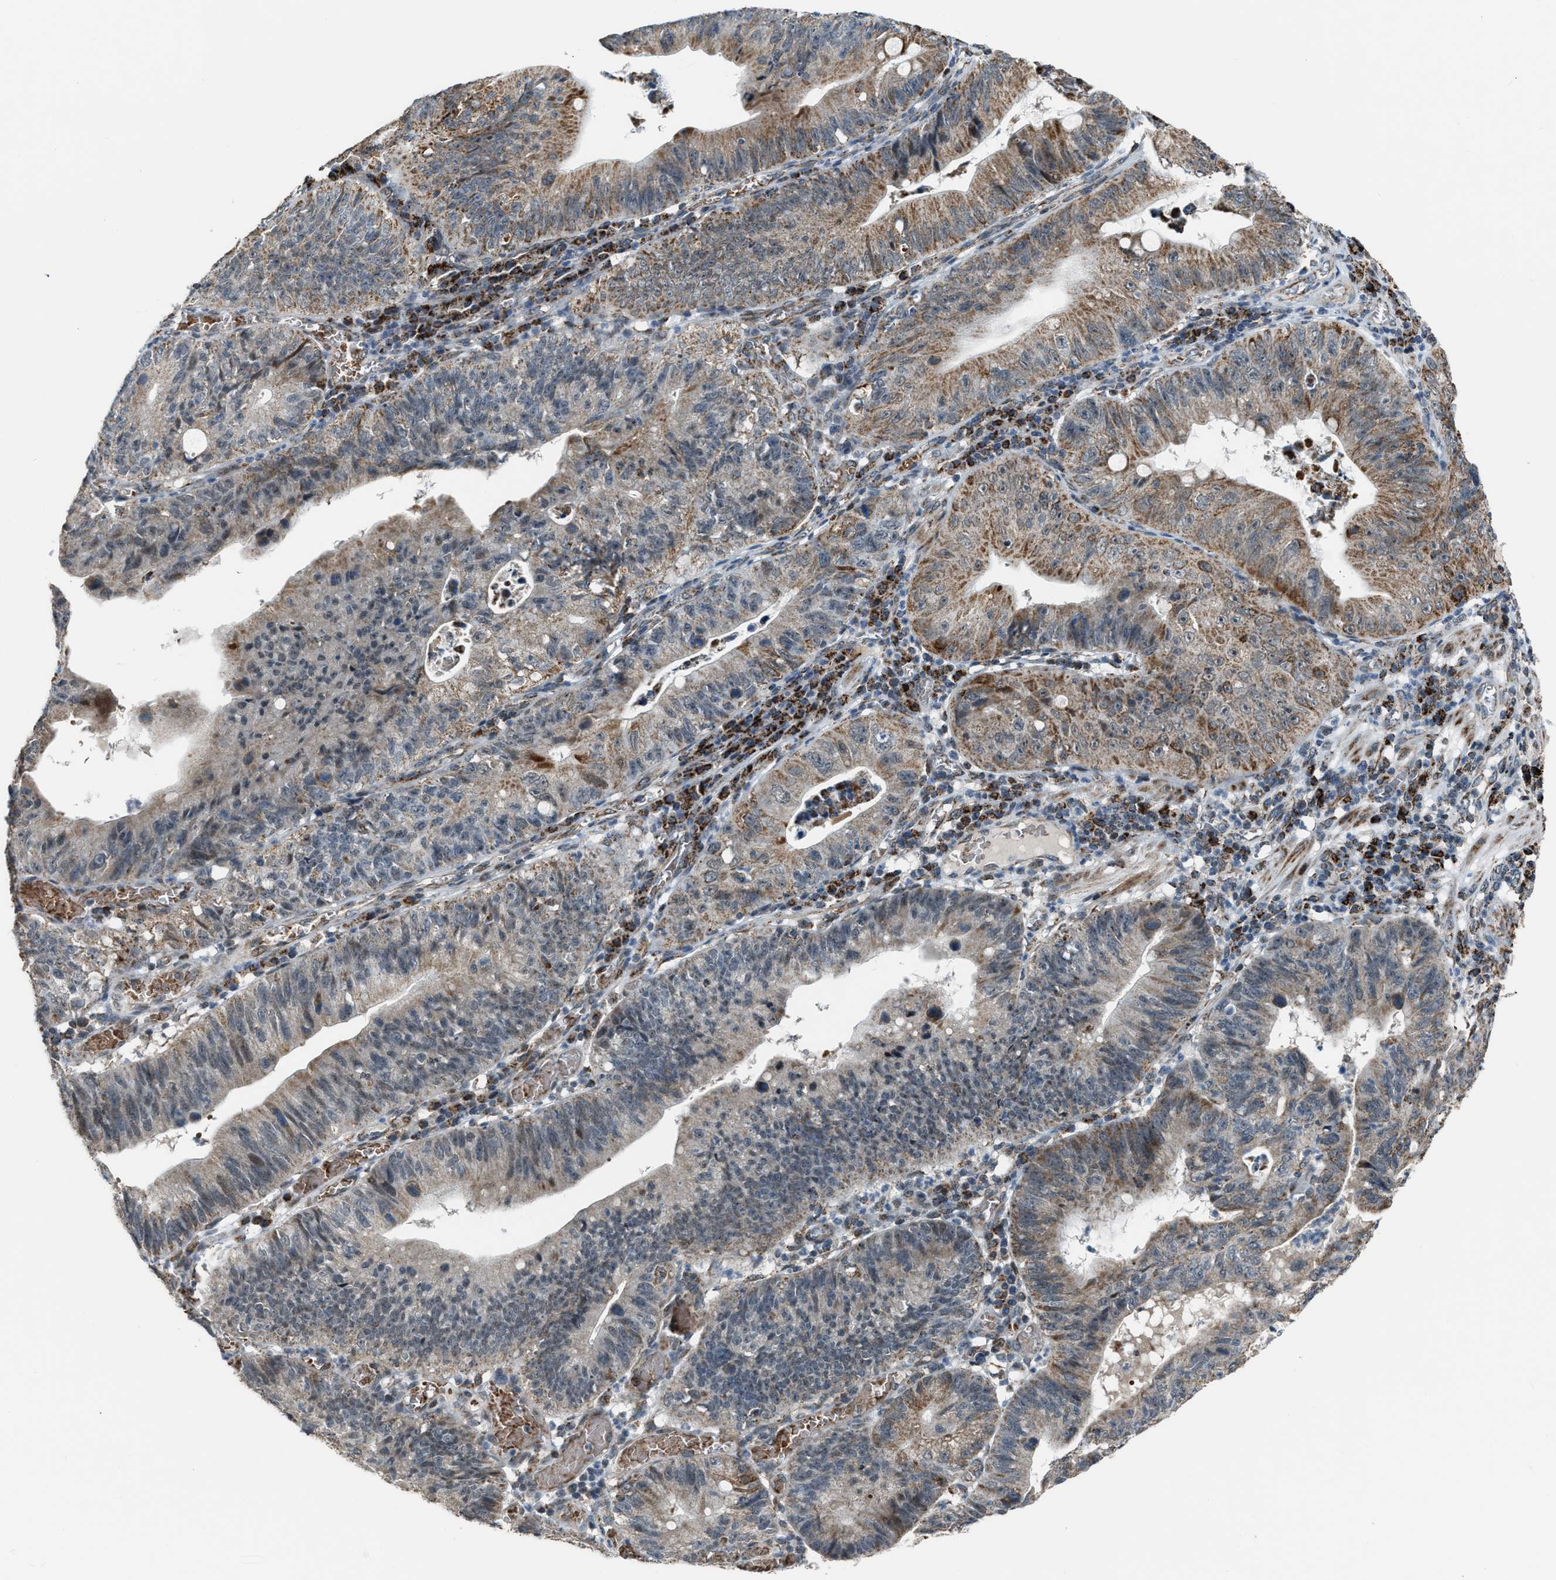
{"staining": {"intensity": "moderate", "quantity": "25%-75%", "location": "cytoplasmic/membranous"}, "tissue": "stomach cancer", "cell_type": "Tumor cells", "image_type": "cancer", "snomed": [{"axis": "morphology", "description": "Adenocarcinoma, NOS"}, {"axis": "topography", "description": "Stomach"}], "caption": "Stomach adenocarcinoma tissue displays moderate cytoplasmic/membranous expression in approximately 25%-75% of tumor cells", "gene": "CHN2", "patient": {"sex": "male", "age": 59}}